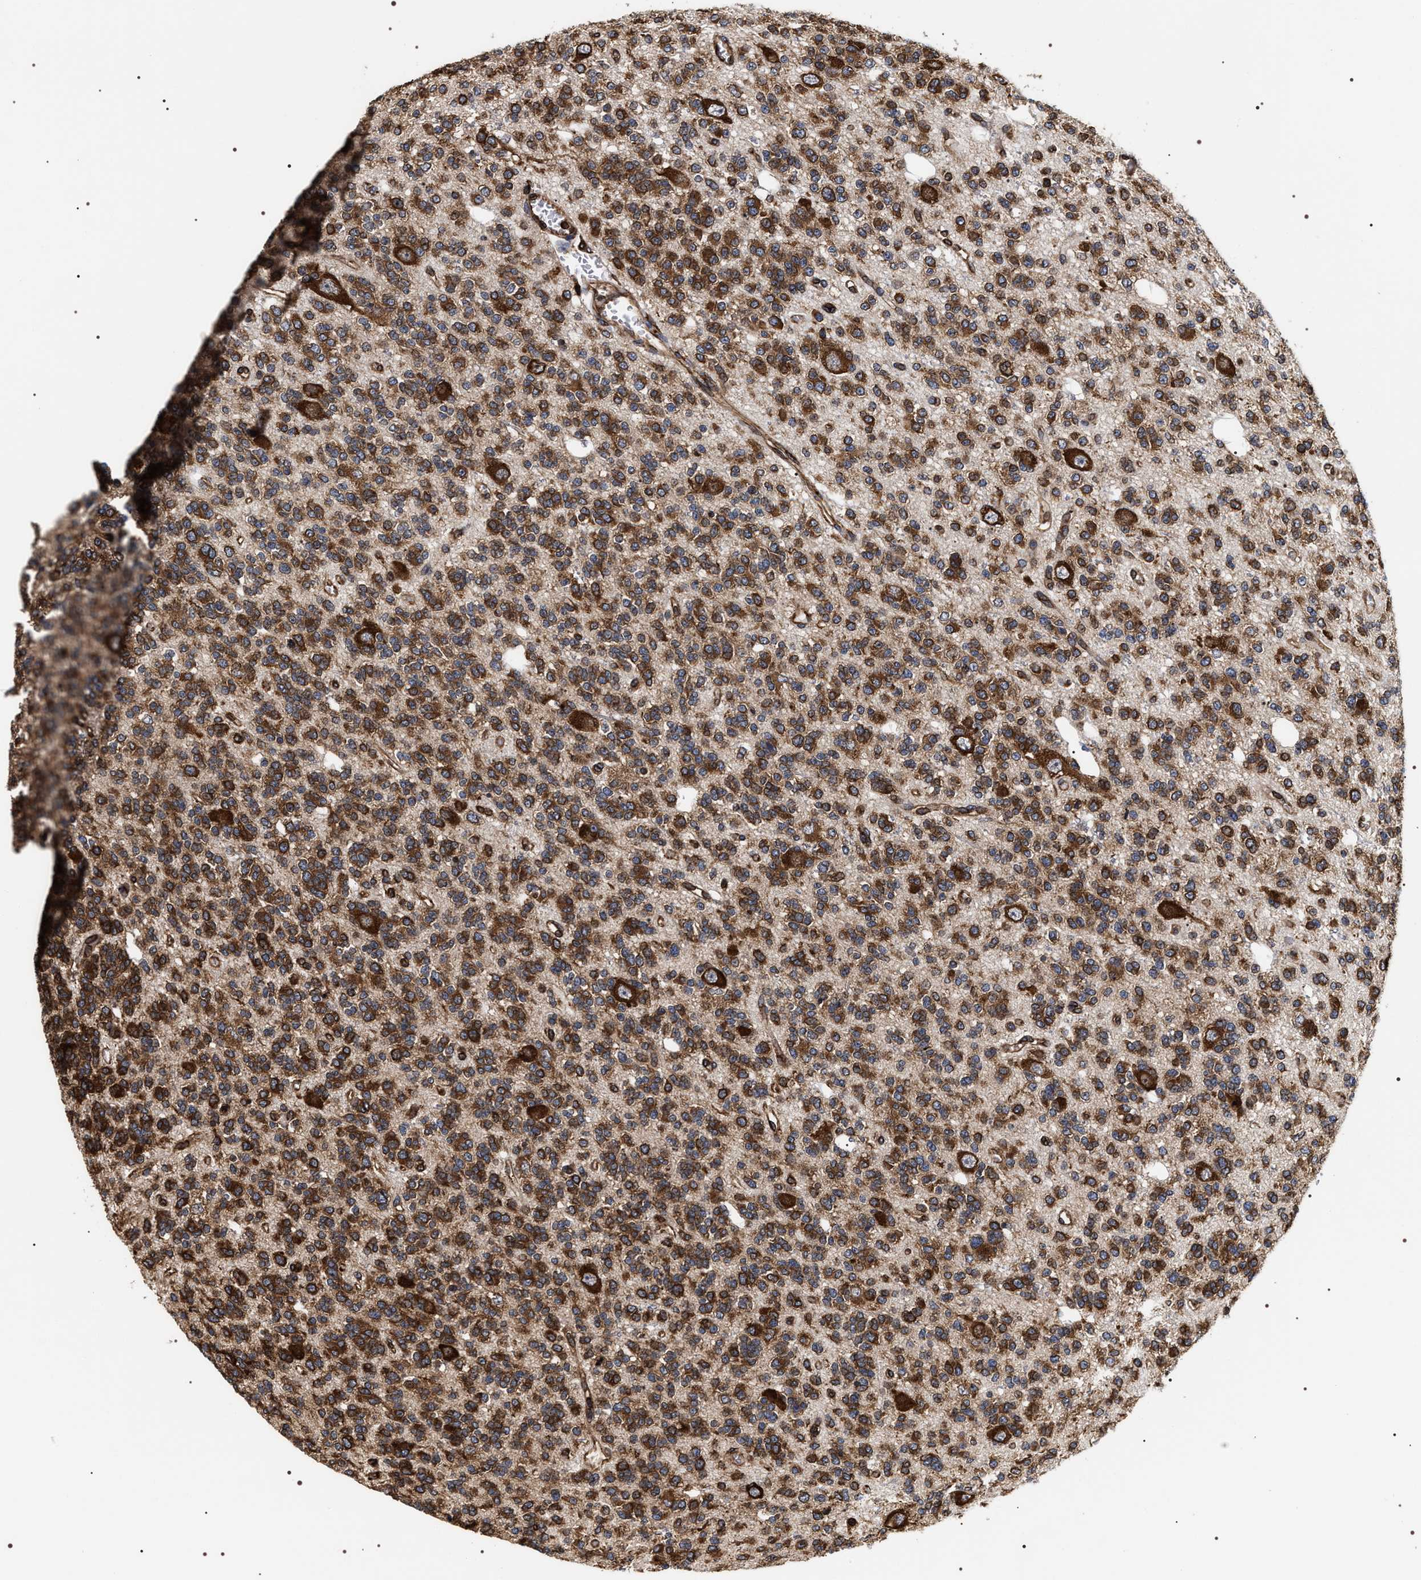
{"staining": {"intensity": "strong", "quantity": ">75%", "location": "cytoplasmic/membranous"}, "tissue": "glioma", "cell_type": "Tumor cells", "image_type": "cancer", "snomed": [{"axis": "morphology", "description": "Glioma, malignant, Low grade"}, {"axis": "topography", "description": "Brain"}], "caption": "DAB immunohistochemical staining of glioma reveals strong cytoplasmic/membranous protein expression in about >75% of tumor cells.", "gene": "SERBP1", "patient": {"sex": "male", "age": 38}}